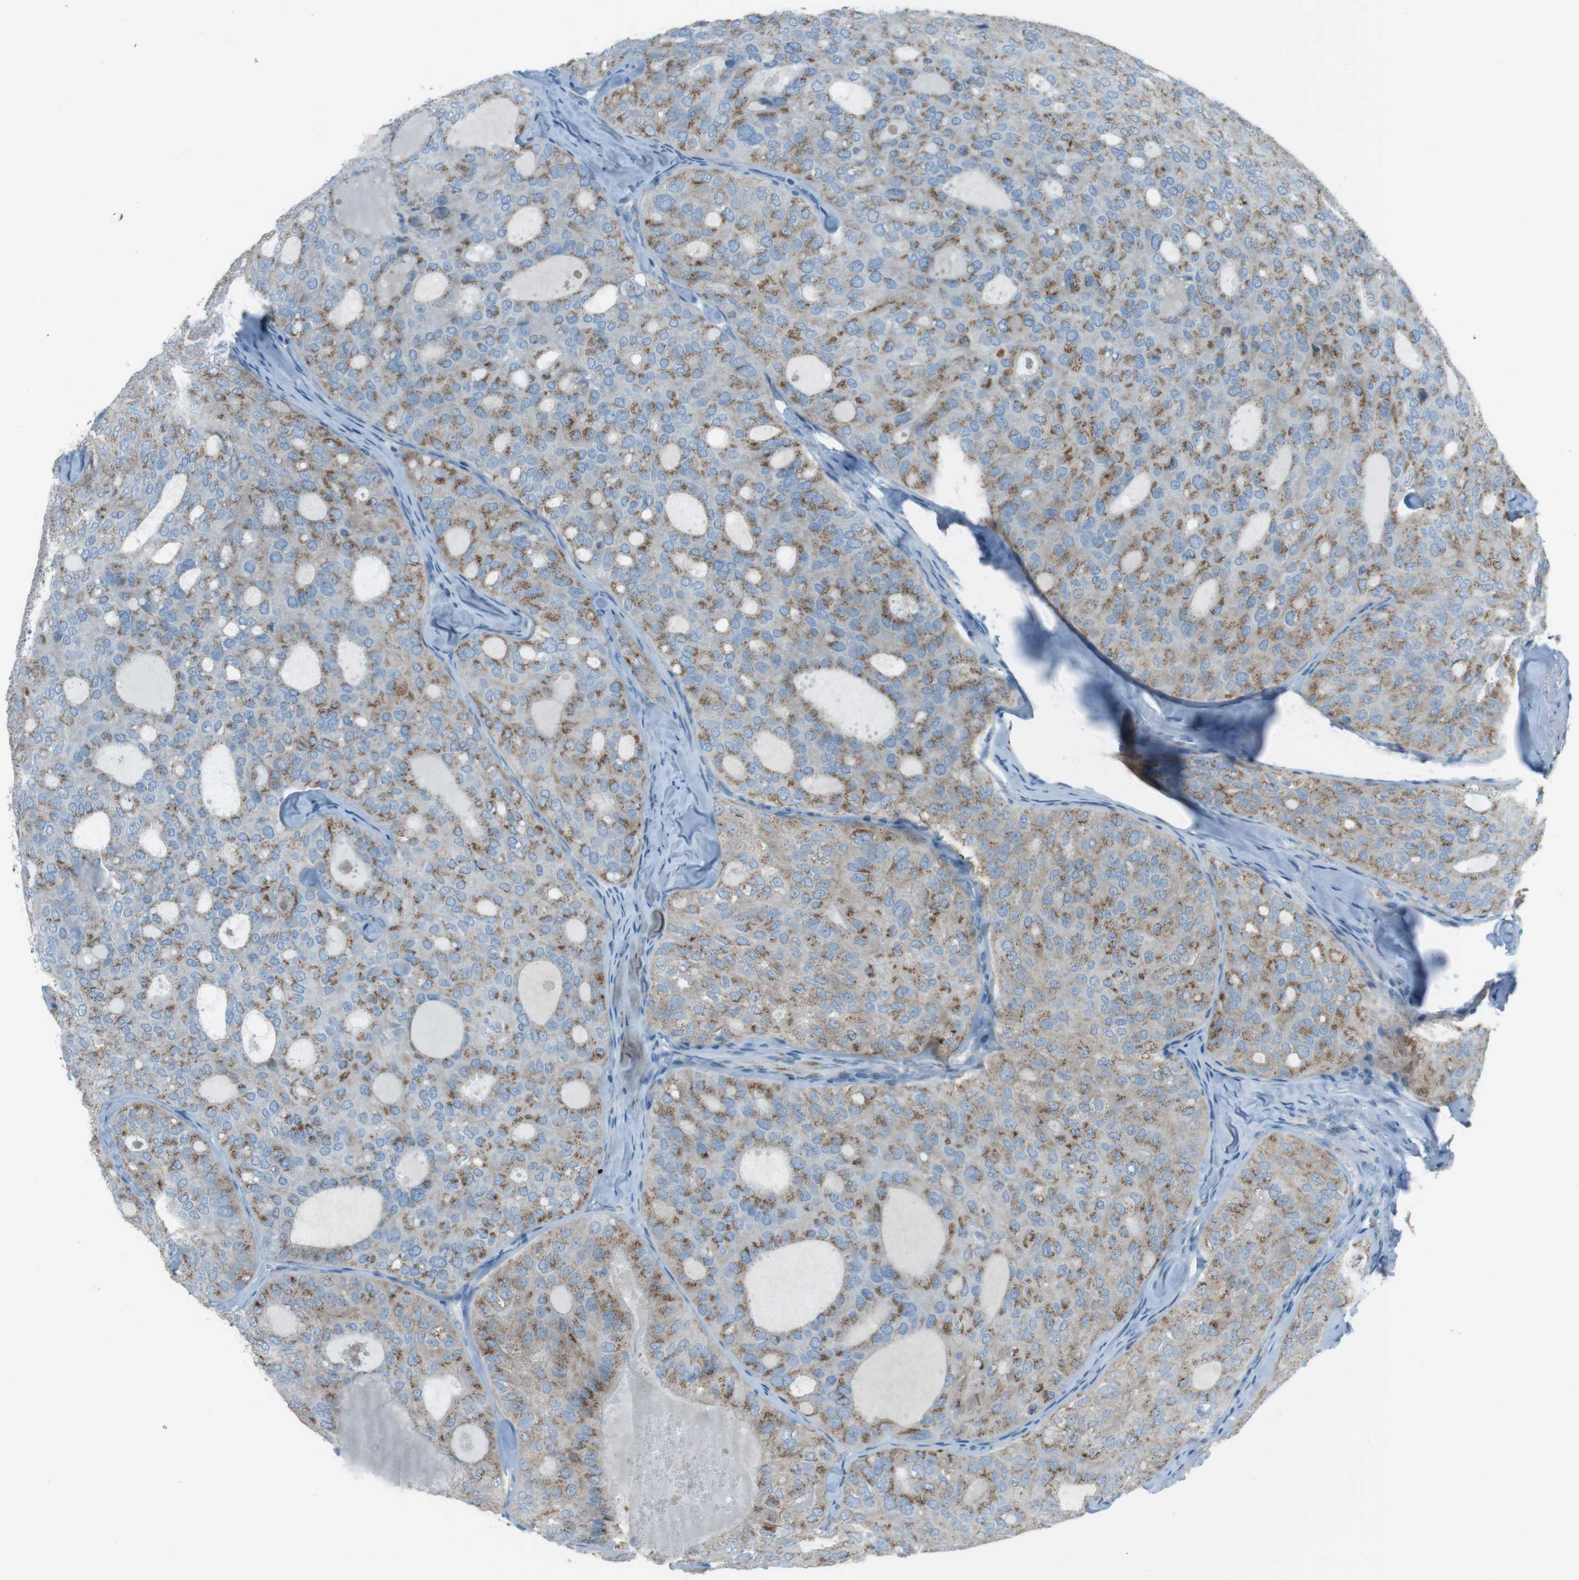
{"staining": {"intensity": "moderate", "quantity": "25%-75%", "location": "cytoplasmic/membranous"}, "tissue": "thyroid cancer", "cell_type": "Tumor cells", "image_type": "cancer", "snomed": [{"axis": "morphology", "description": "Follicular adenoma carcinoma, NOS"}, {"axis": "topography", "description": "Thyroid gland"}], "caption": "Approximately 25%-75% of tumor cells in human thyroid cancer (follicular adenoma carcinoma) exhibit moderate cytoplasmic/membranous protein staining as visualized by brown immunohistochemical staining.", "gene": "TXNDC15", "patient": {"sex": "male", "age": 75}}